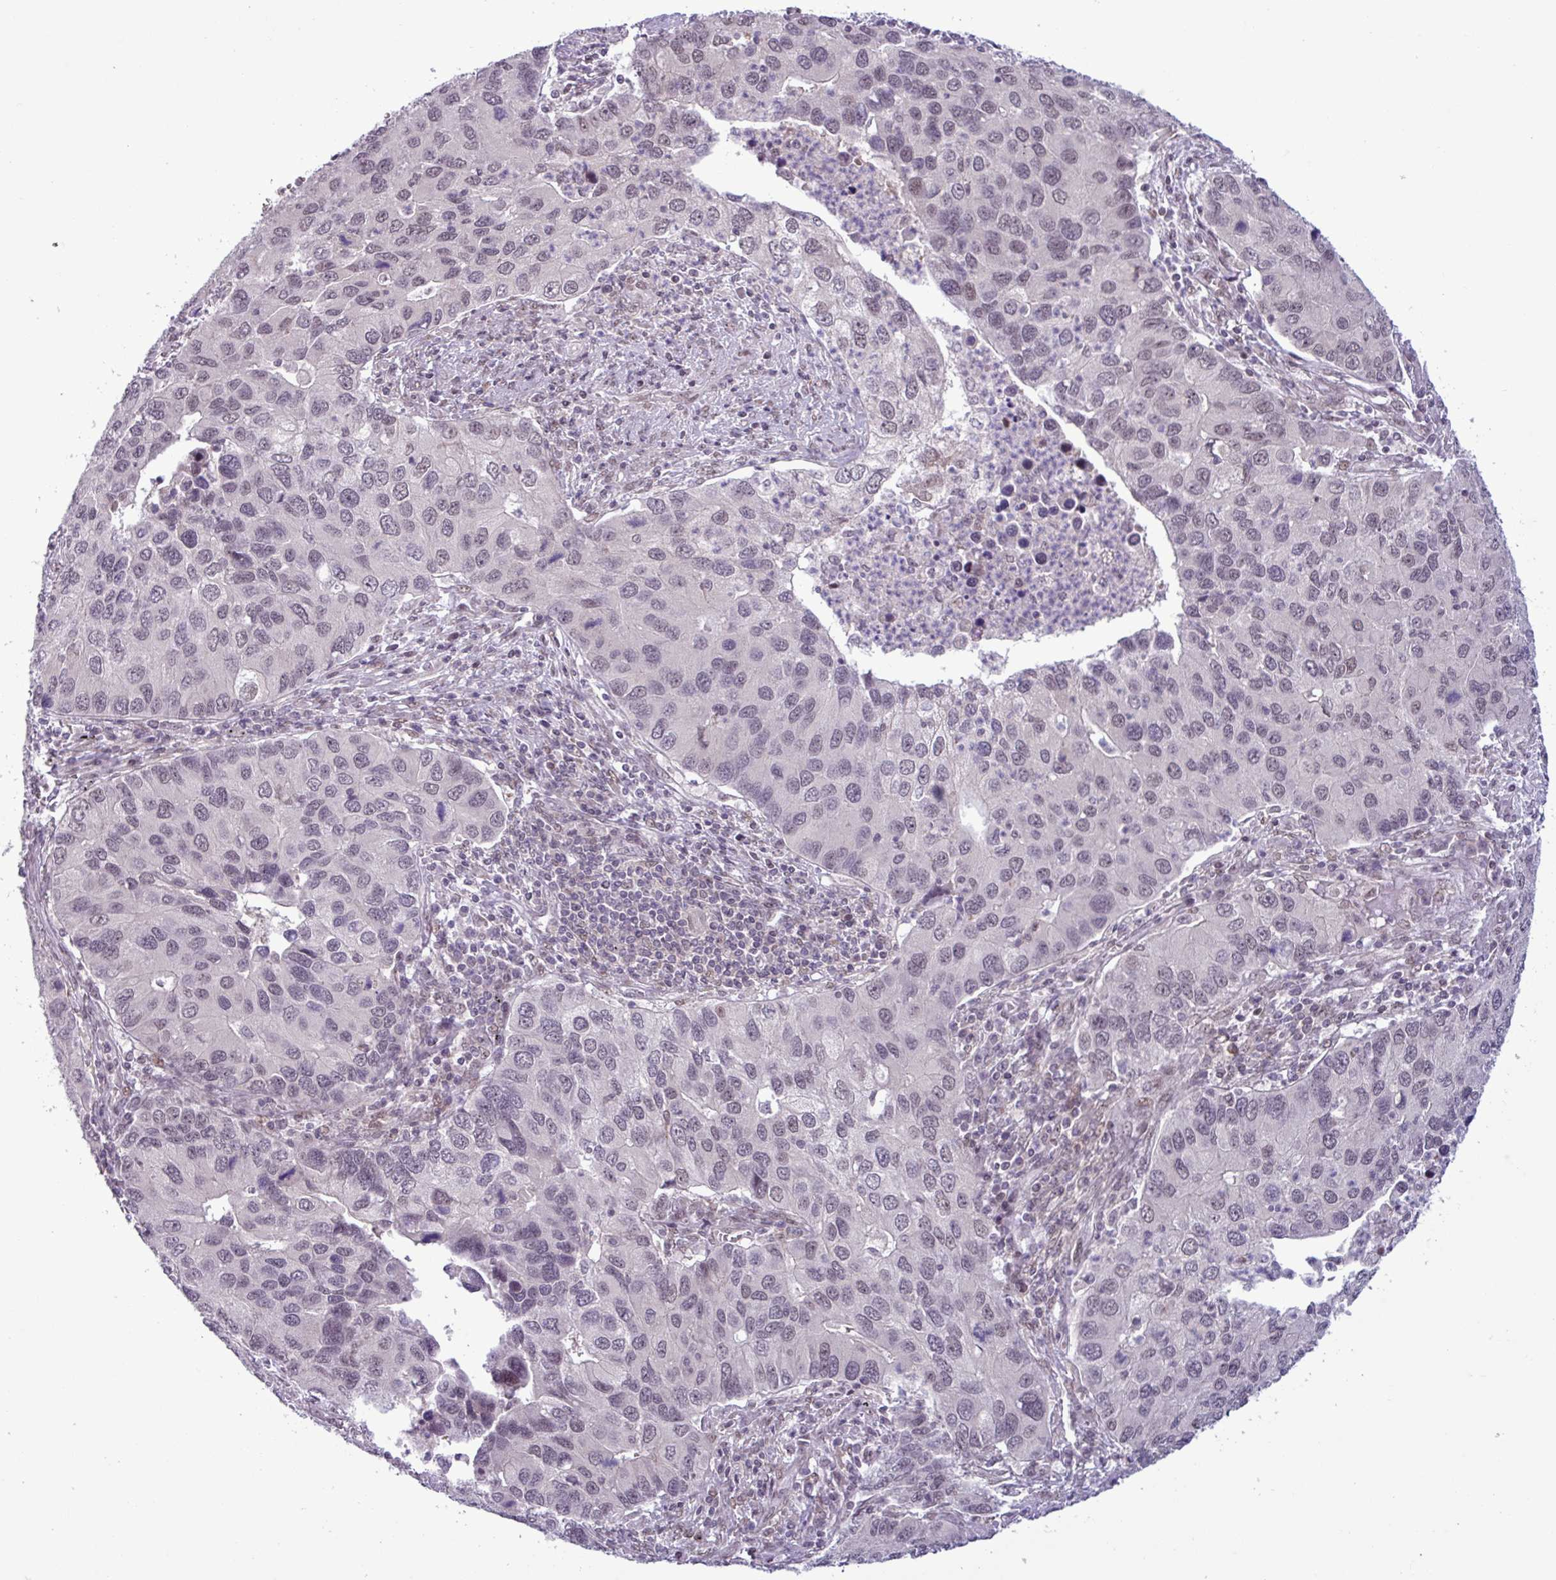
{"staining": {"intensity": "moderate", "quantity": "<25%", "location": "nuclear"}, "tissue": "lung cancer", "cell_type": "Tumor cells", "image_type": "cancer", "snomed": [{"axis": "morphology", "description": "Aneuploidy"}, {"axis": "morphology", "description": "Adenocarcinoma, NOS"}, {"axis": "topography", "description": "Lymph node"}, {"axis": "topography", "description": "Lung"}], "caption": "Lung cancer was stained to show a protein in brown. There is low levels of moderate nuclear staining in about <25% of tumor cells.", "gene": "NOTCH2", "patient": {"sex": "female", "age": 74}}